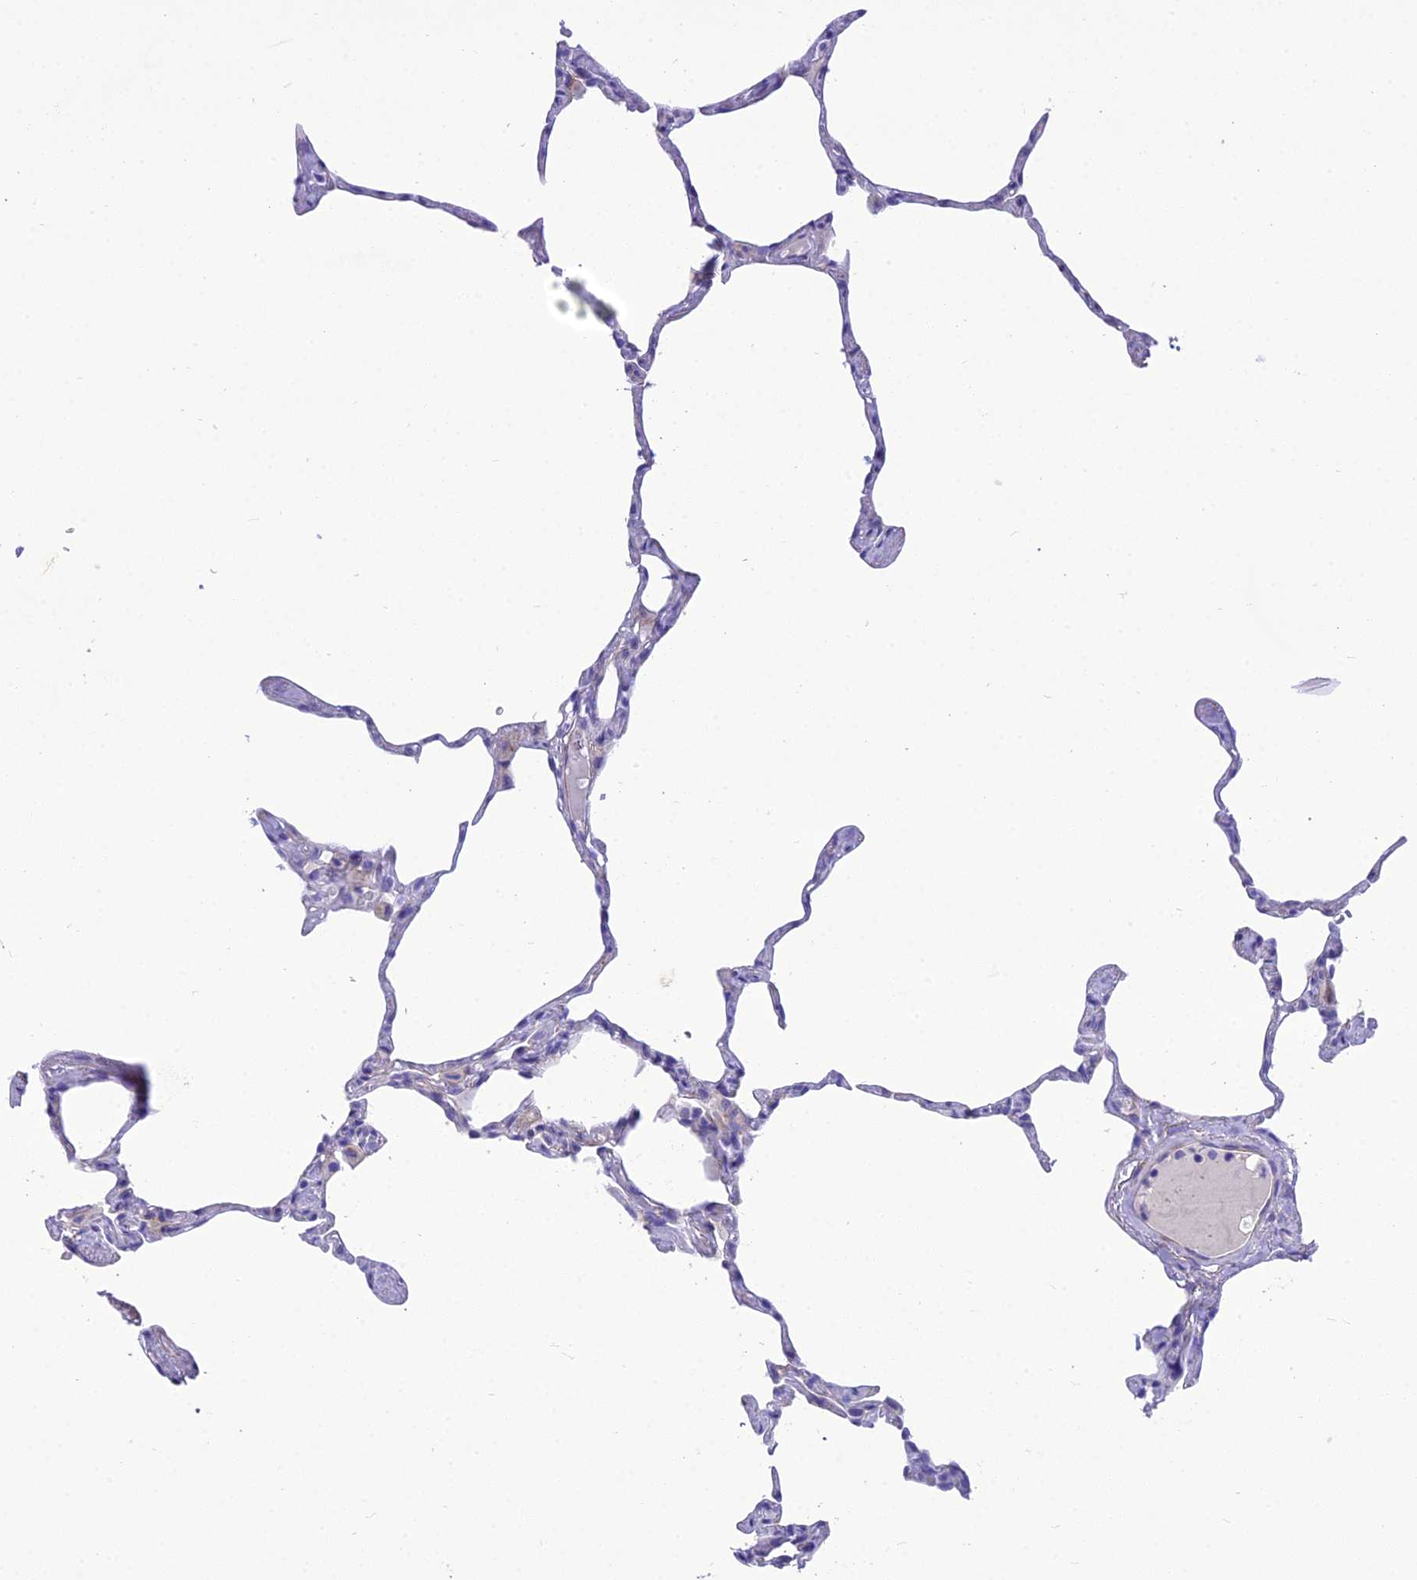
{"staining": {"intensity": "negative", "quantity": "none", "location": "none"}, "tissue": "lung", "cell_type": "Alveolar cells", "image_type": "normal", "snomed": [{"axis": "morphology", "description": "Normal tissue, NOS"}, {"axis": "topography", "description": "Lung"}], "caption": "A high-resolution micrograph shows IHC staining of benign lung, which exhibits no significant expression in alveolar cells.", "gene": "GFRA1", "patient": {"sex": "male", "age": 65}}